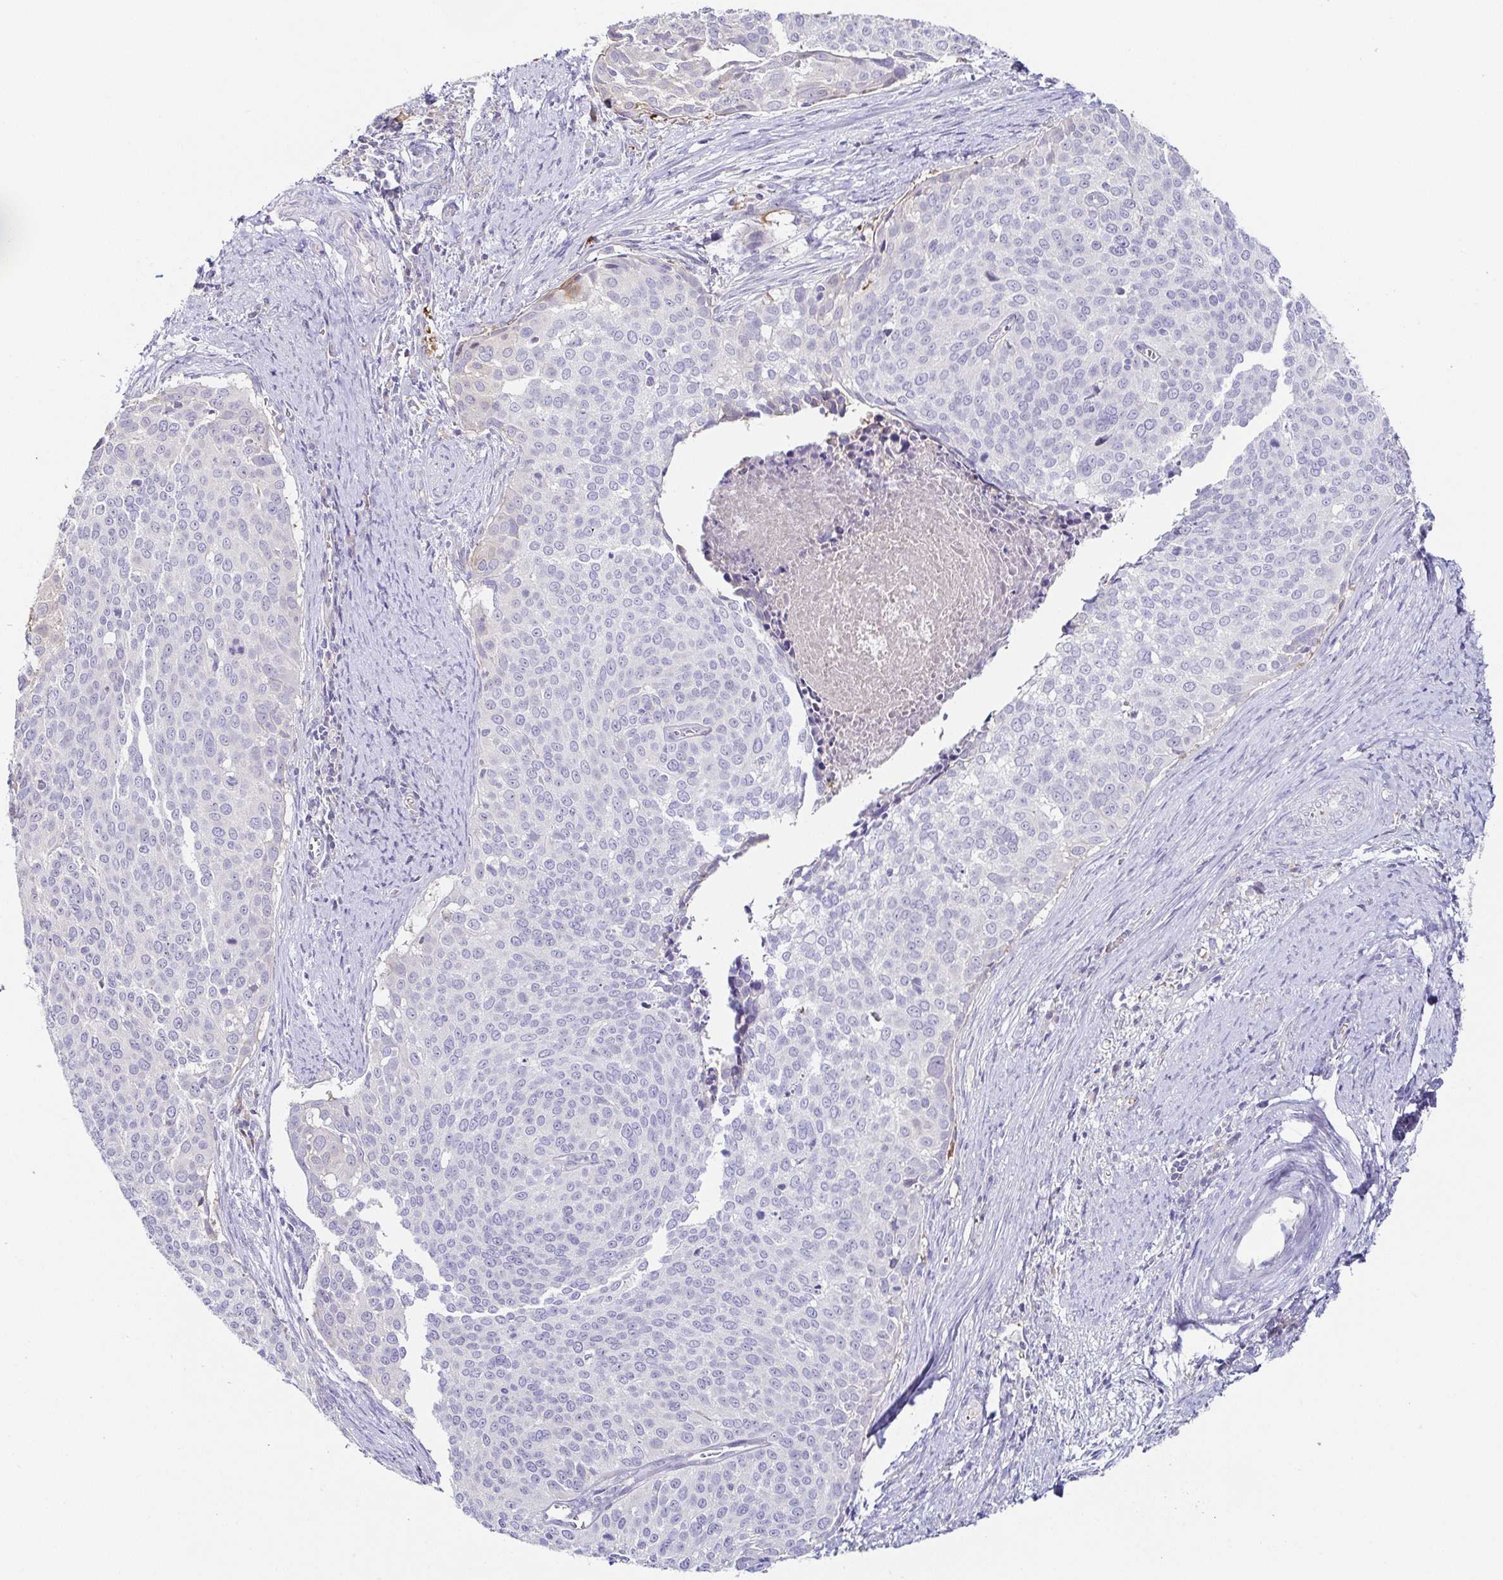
{"staining": {"intensity": "negative", "quantity": "none", "location": "none"}, "tissue": "cervical cancer", "cell_type": "Tumor cells", "image_type": "cancer", "snomed": [{"axis": "morphology", "description": "Squamous cell carcinoma, NOS"}, {"axis": "topography", "description": "Cervix"}], "caption": "Squamous cell carcinoma (cervical) stained for a protein using immunohistochemistry (IHC) demonstrates no expression tumor cells.", "gene": "FAM162B", "patient": {"sex": "female", "age": 39}}